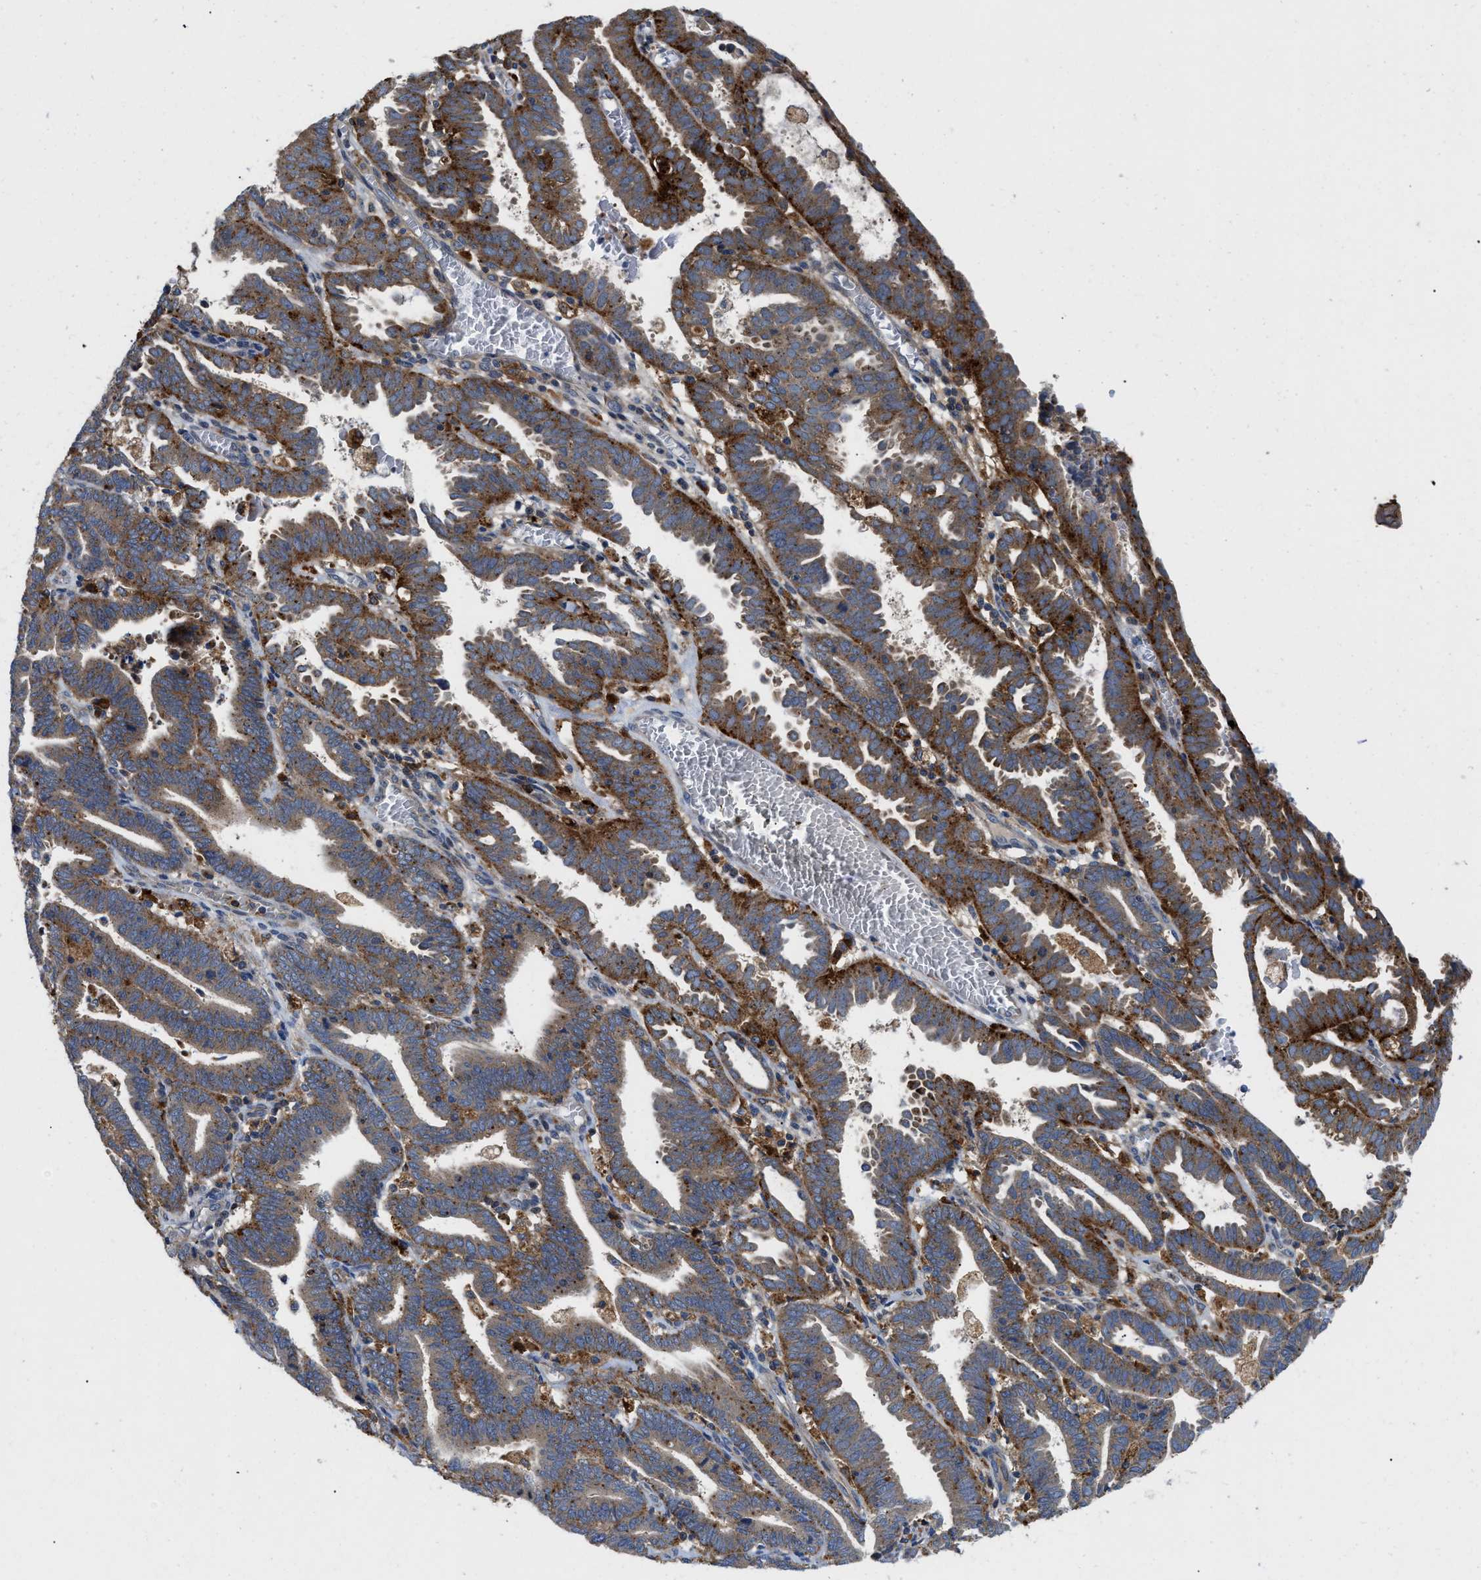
{"staining": {"intensity": "moderate", "quantity": "25%-75%", "location": "cytoplasmic/membranous"}, "tissue": "endometrial cancer", "cell_type": "Tumor cells", "image_type": "cancer", "snomed": [{"axis": "morphology", "description": "Adenocarcinoma, NOS"}, {"axis": "topography", "description": "Uterus"}], "caption": "Brown immunohistochemical staining in human endometrial cancer displays moderate cytoplasmic/membranous positivity in approximately 25%-75% of tumor cells.", "gene": "ENPP4", "patient": {"sex": "female", "age": 83}}